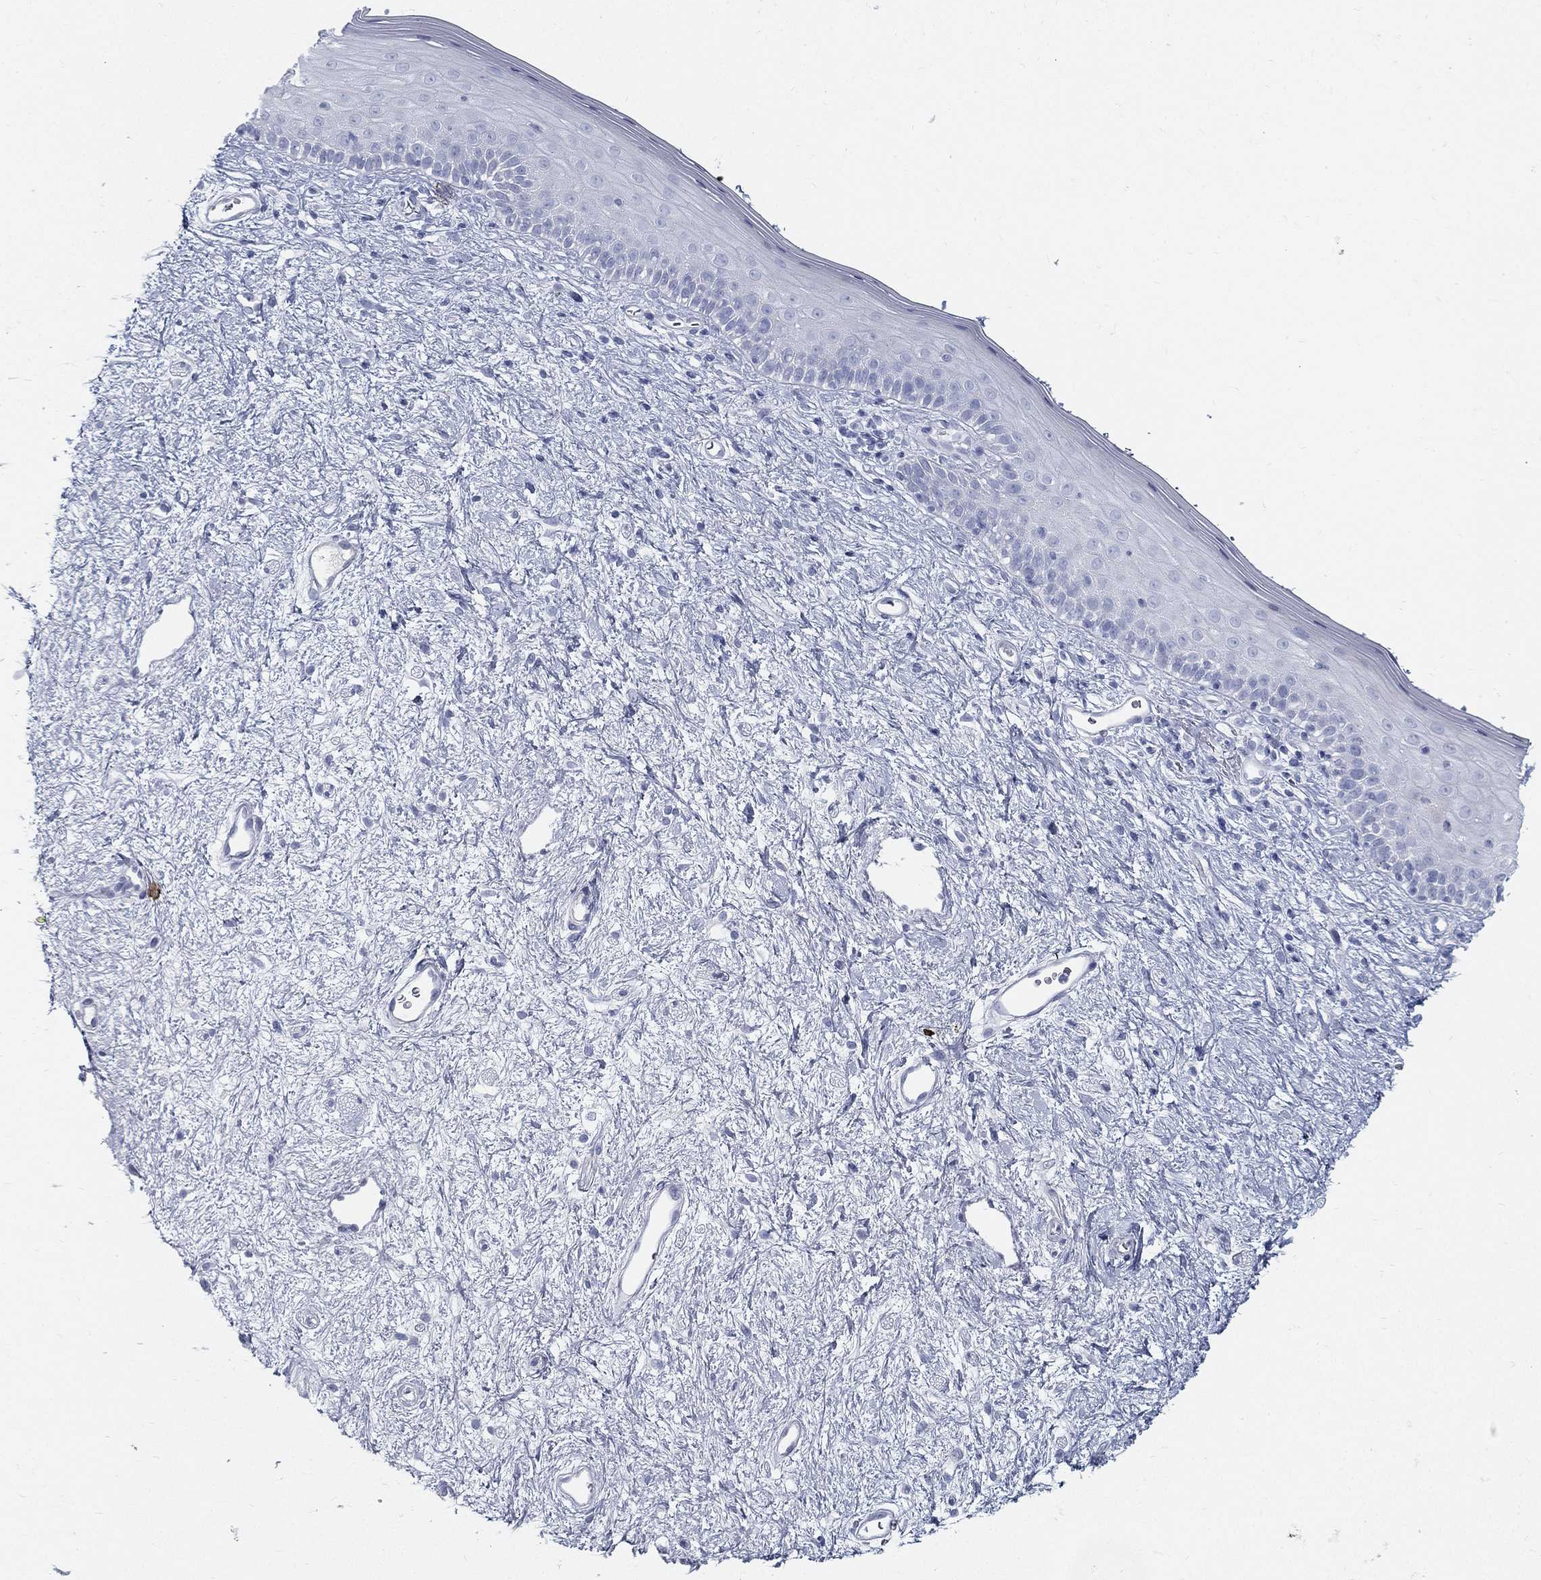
{"staining": {"intensity": "negative", "quantity": "none", "location": "none"}, "tissue": "vagina", "cell_type": "Squamous epithelial cells", "image_type": "normal", "snomed": [{"axis": "morphology", "description": "Normal tissue, NOS"}, {"axis": "topography", "description": "Vagina"}], "caption": "This is a image of immunohistochemistry (IHC) staining of normal vagina, which shows no positivity in squamous epithelial cells. The staining was performed using DAB to visualize the protein expression in brown, while the nuclei were stained in blue with hematoxylin (Magnification: 20x).", "gene": "SPPL2C", "patient": {"sex": "female", "age": 47}}